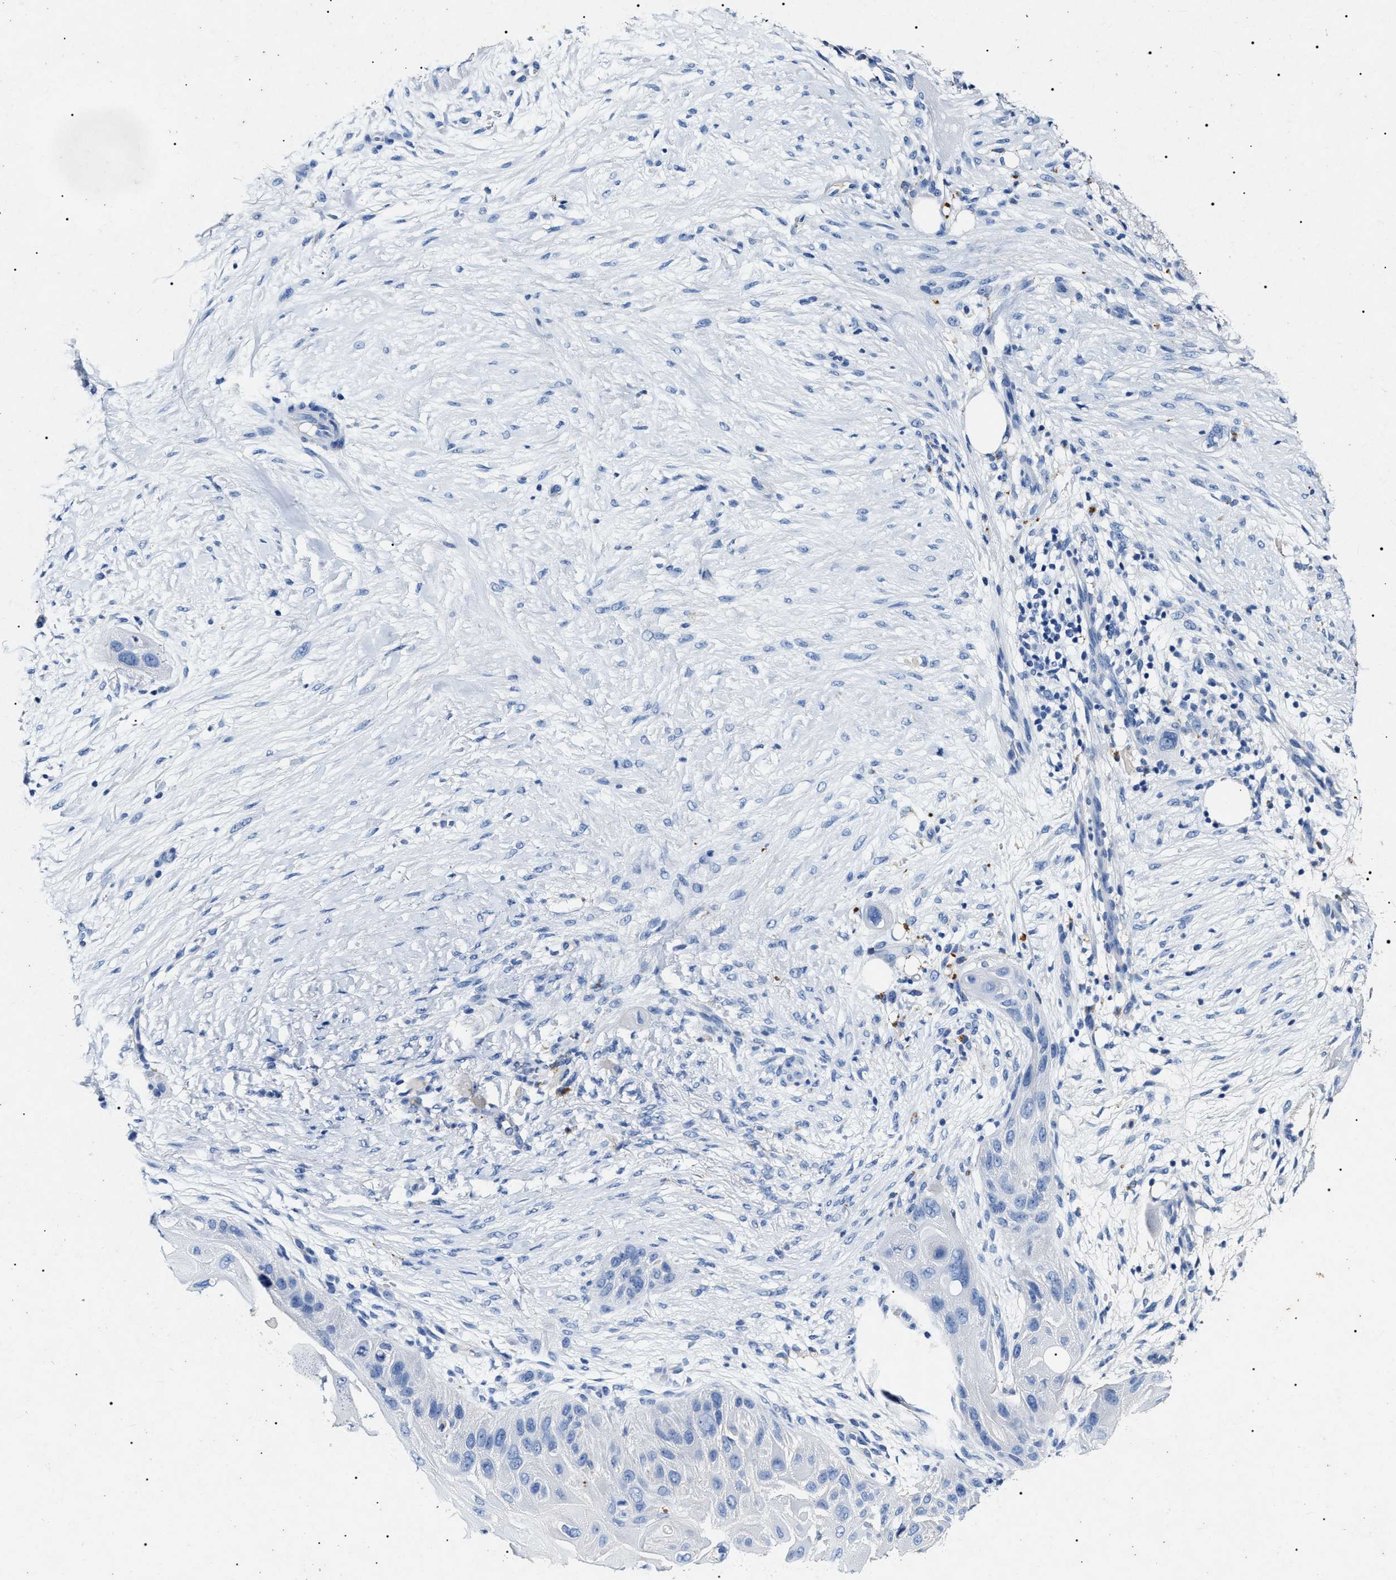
{"staining": {"intensity": "negative", "quantity": "none", "location": "none"}, "tissue": "skin cancer", "cell_type": "Tumor cells", "image_type": "cancer", "snomed": [{"axis": "morphology", "description": "Squamous cell carcinoma, NOS"}, {"axis": "topography", "description": "Skin"}], "caption": "DAB immunohistochemical staining of skin cancer (squamous cell carcinoma) reveals no significant staining in tumor cells.", "gene": "LRRC8E", "patient": {"sex": "female", "age": 77}}